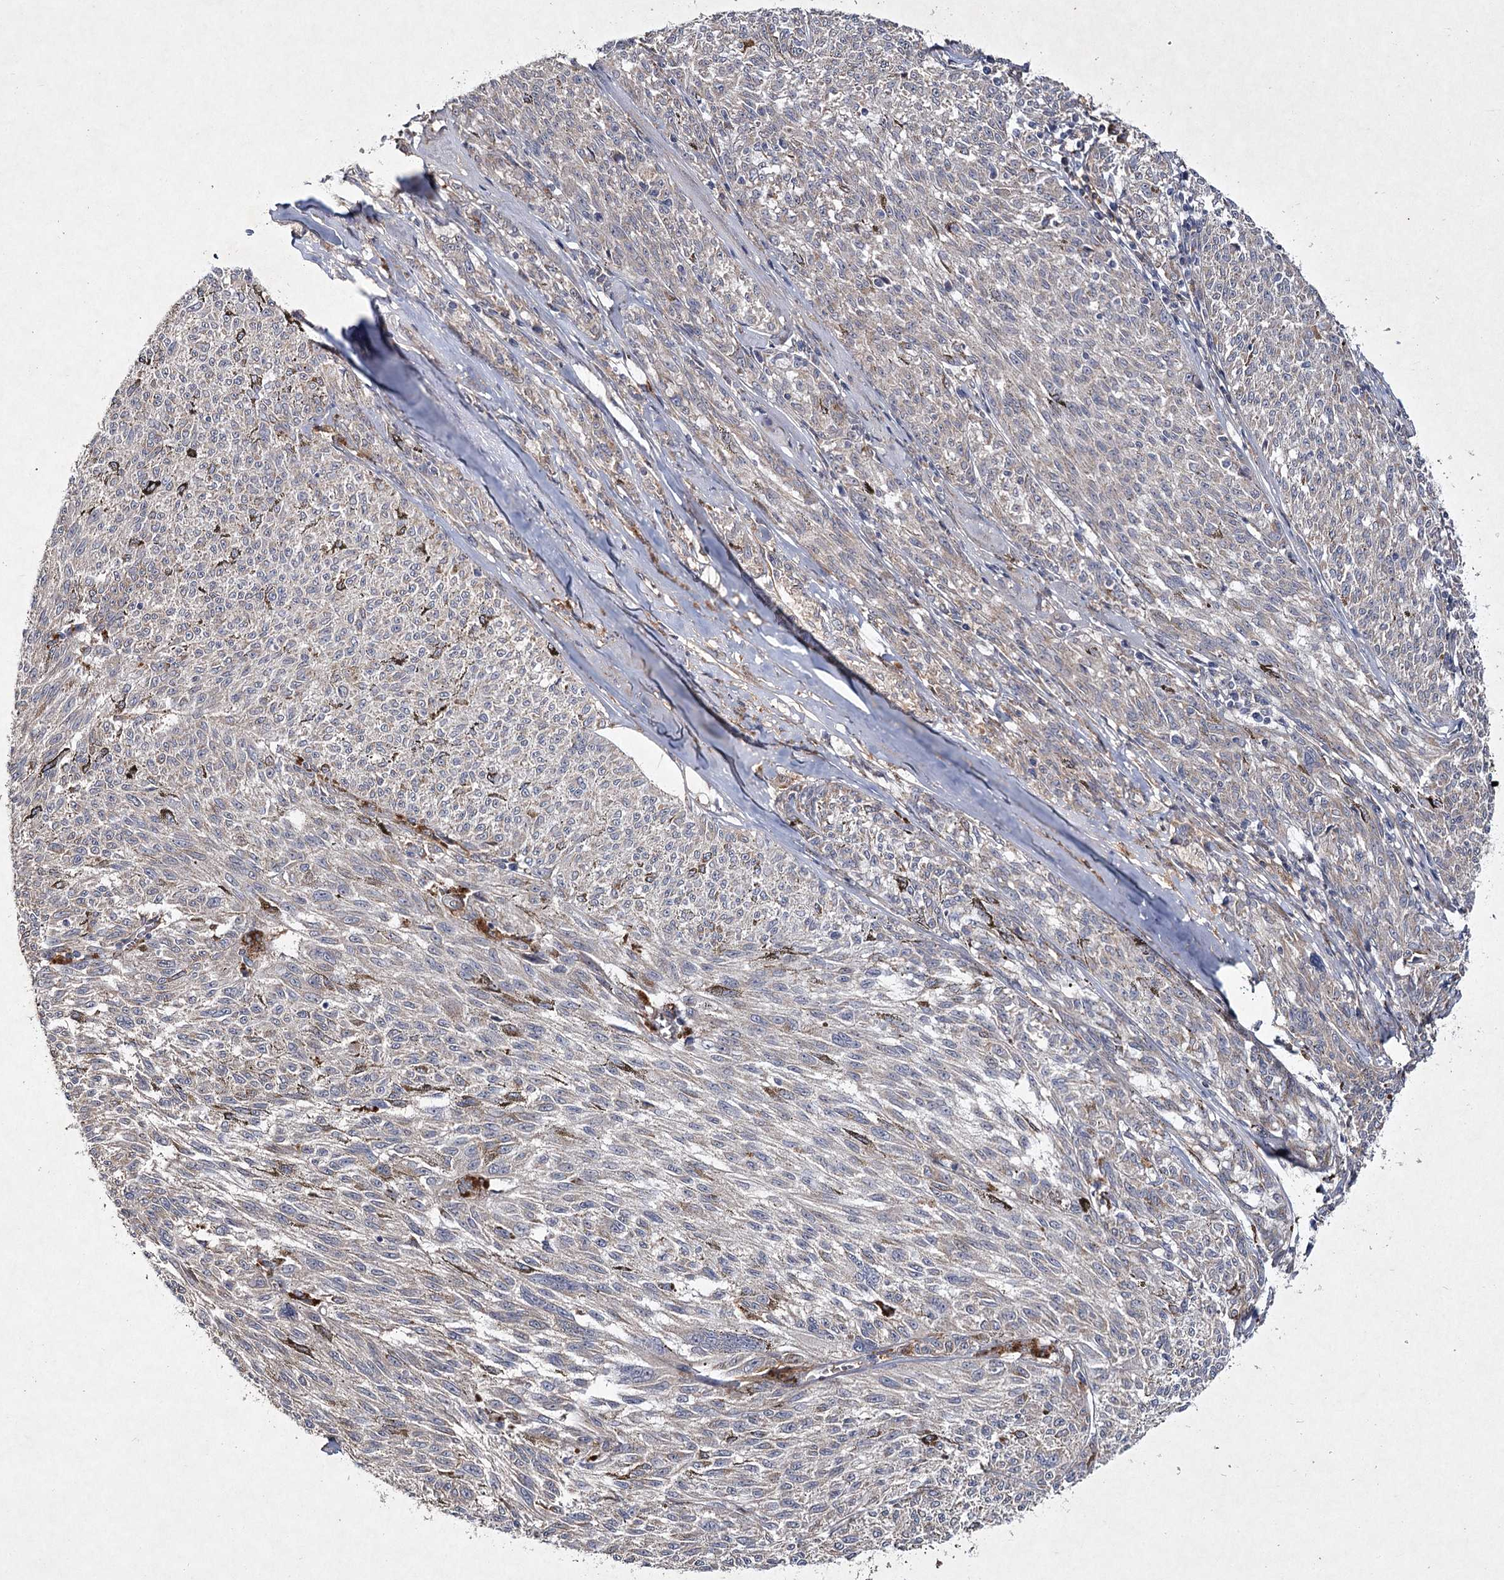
{"staining": {"intensity": "negative", "quantity": "none", "location": "none"}, "tissue": "melanoma", "cell_type": "Tumor cells", "image_type": "cancer", "snomed": [{"axis": "morphology", "description": "Malignant melanoma, NOS"}, {"axis": "topography", "description": "Skin"}], "caption": "IHC of melanoma exhibits no expression in tumor cells. The staining is performed using DAB brown chromogen with nuclei counter-stained in using hematoxylin.", "gene": "MFN1", "patient": {"sex": "female", "age": 72}}